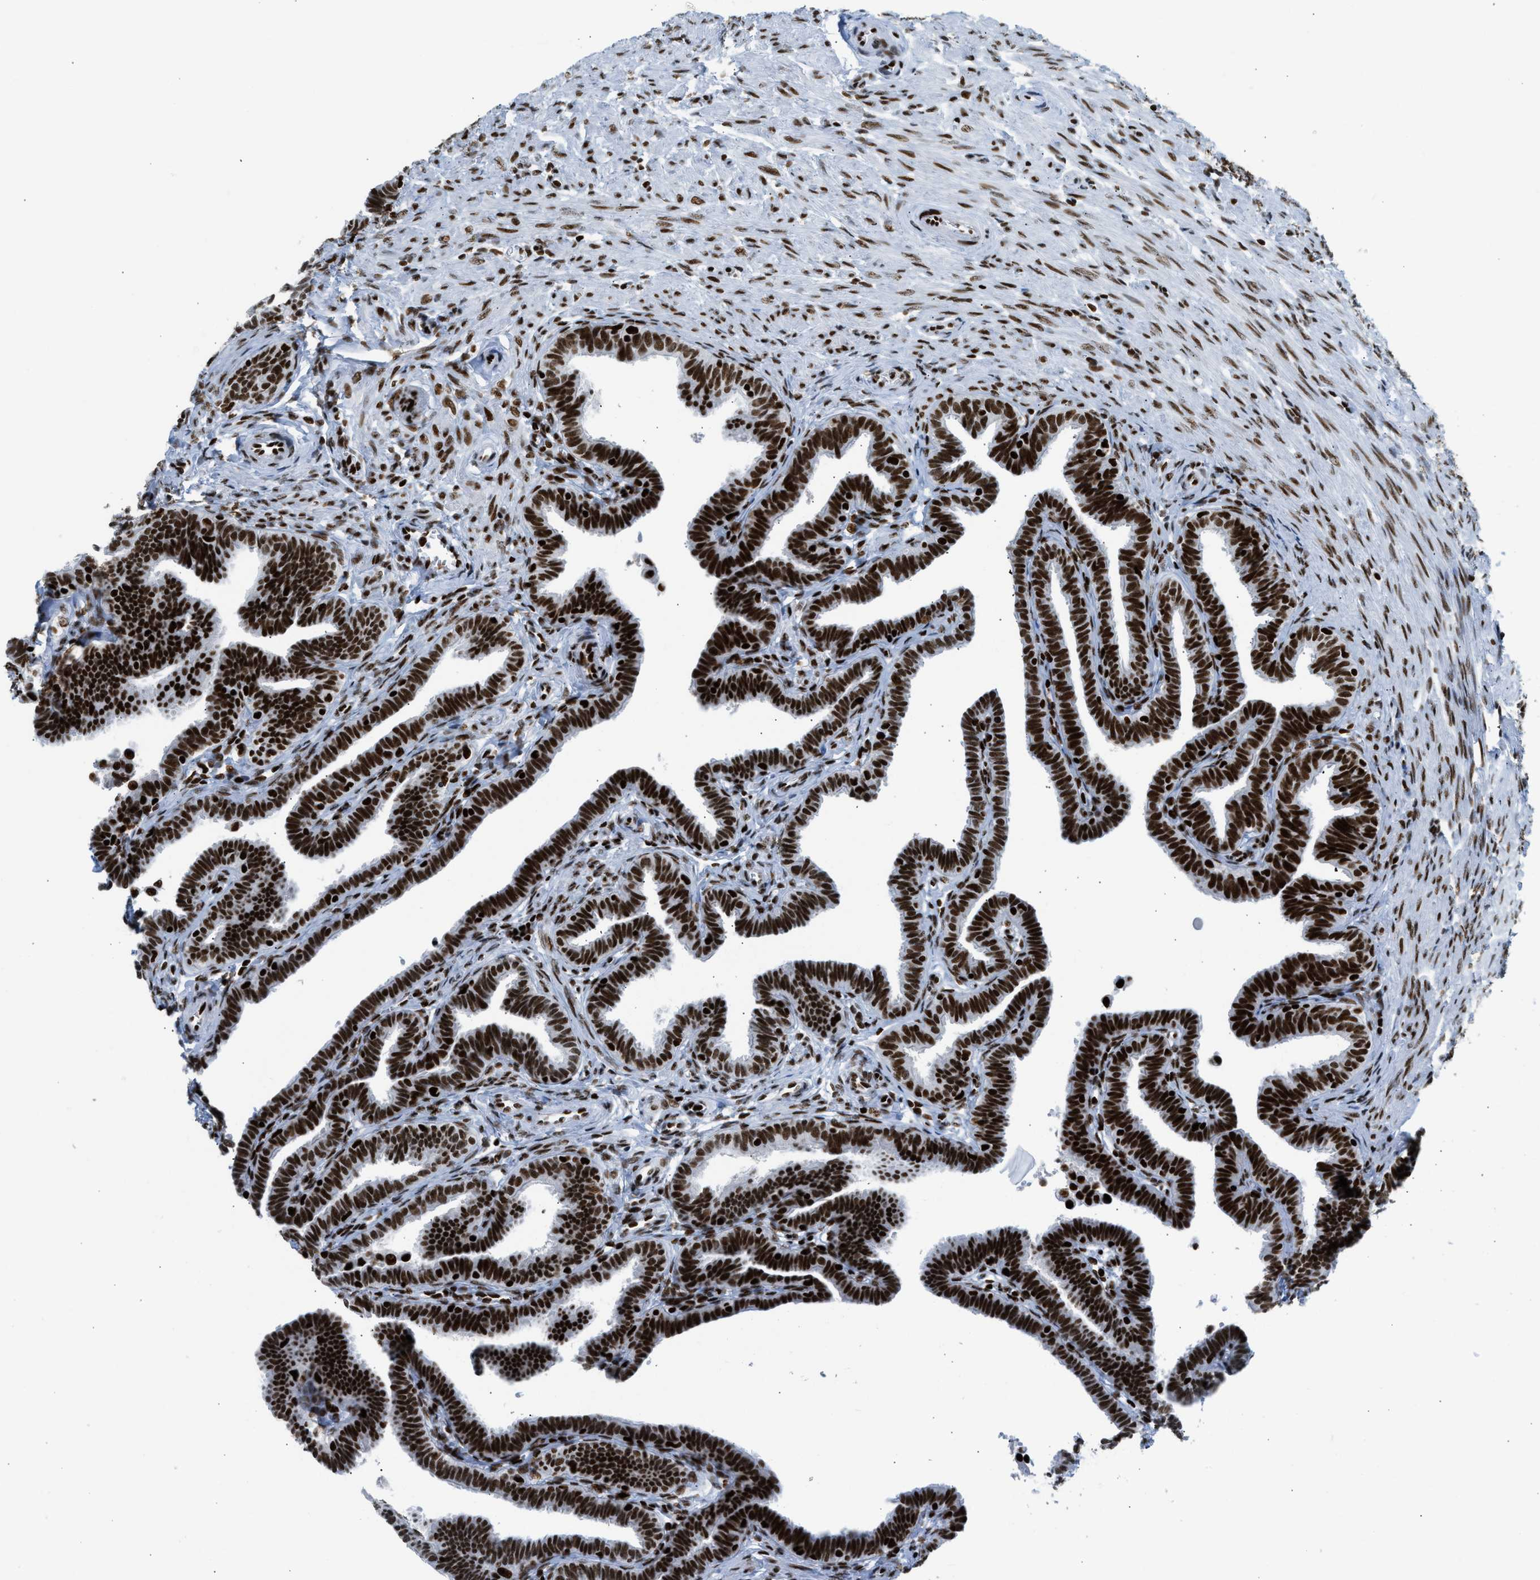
{"staining": {"intensity": "strong", "quantity": ">75%", "location": "nuclear"}, "tissue": "fallopian tube", "cell_type": "Glandular cells", "image_type": "normal", "snomed": [{"axis": "morphology", "description": "Normal tissue, NOS"}, {"axis": "topography", "description": "Fallopian tube"}, {"axis": "topography", "description": "Ovary"}], "caption": "DAB immunohistochemical staining of benign human fallopian tube shows strong nuclear protein positivity in about >75% of glandular cells.", "gene": "PIF1", "patient": {"sex": "female", "age": 23}}